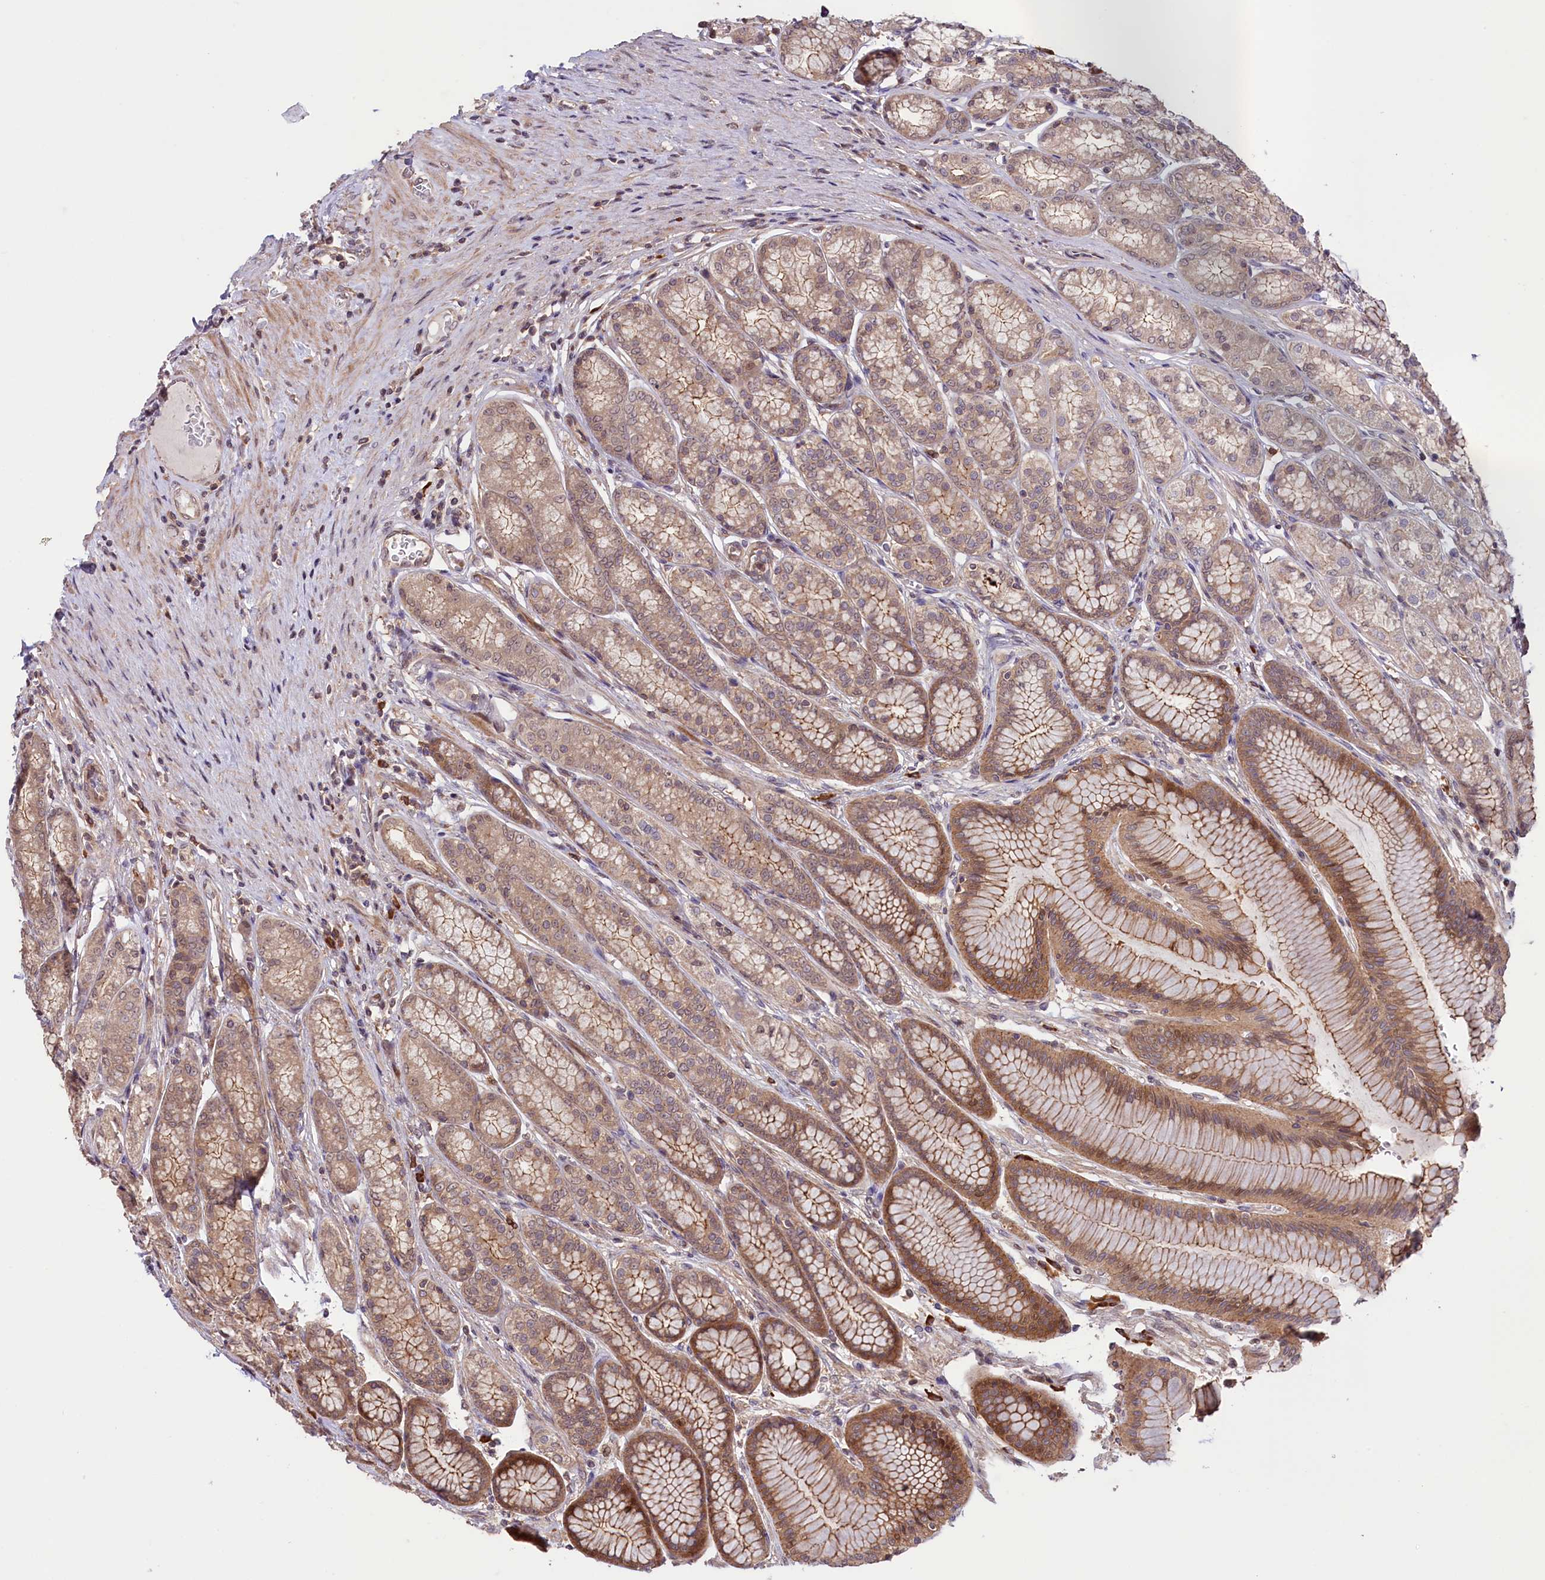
{"staining": {"intensity": "moderate", "quantity": "25%-75%", "location": "cytoplasmic/membranous,nuclear"}, "tissue": "stomach", "cell_type": "Glandular cells", "image_type": "normal", "snomed": [{"axis": "morphology", "description": "Normal tissue, NOS"}, {"axis": "morphology", "description": "Adenocarcinoma, NOS"}, {"axis": "morphology", "description": "Adenocarcinoma, High grade"}, {"axis": "topography", "description": "Stomach, upper"}, {"axis": "topography", "description": "Stomach"}], "caption": "Immunohistochemistry histopathology image of benign stomach: human stomach stained using immunohistochemistry (IHC) reveals medium levels of moderate protein expression localized specifically in the cytoplasmic/membranous,nuclear of glandular cells, appearing as a cytoplasmic/membranous,nuclear brown color.", "gene": "RIC8A", "patient": {"sex": "female", "age": 65}}